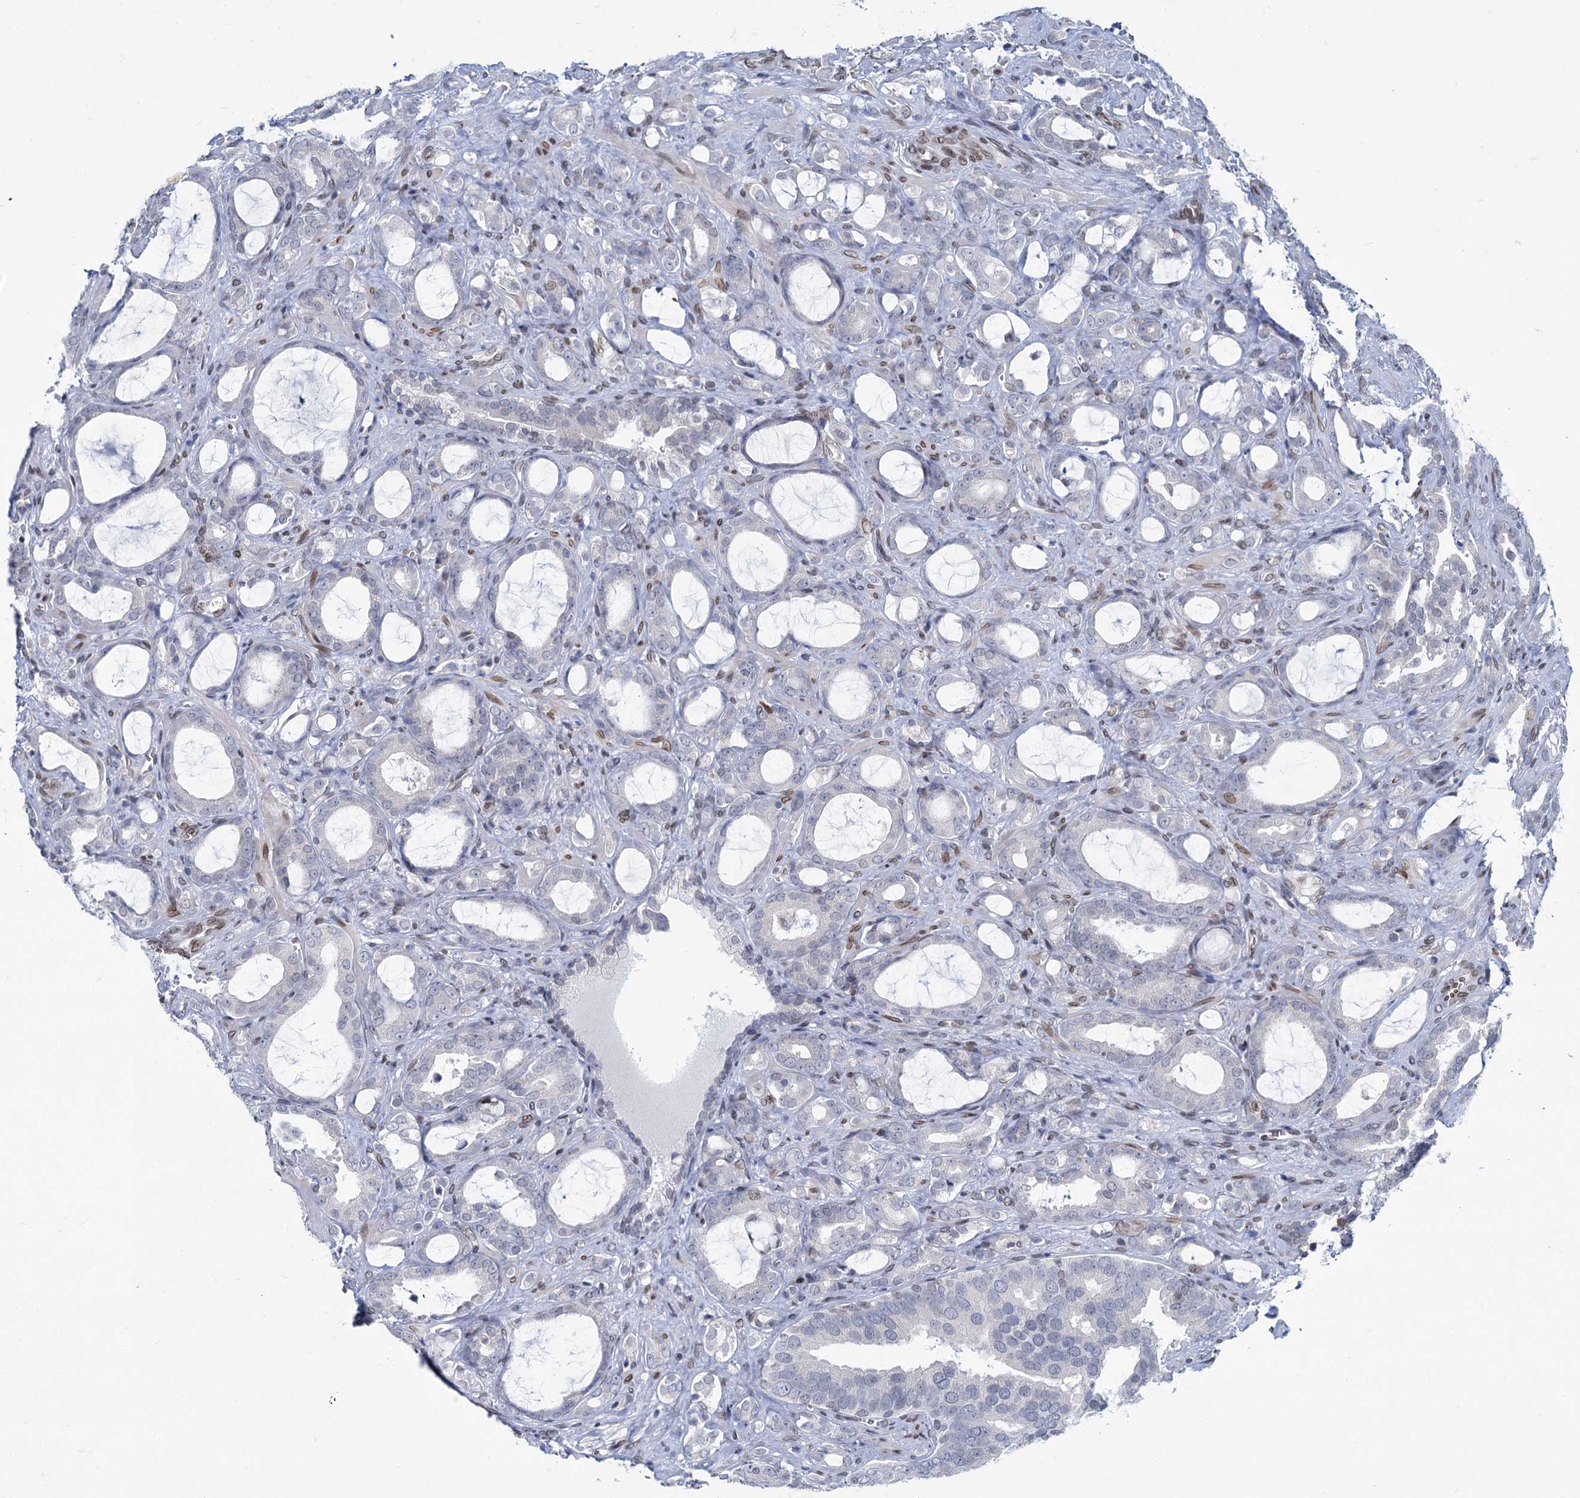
{"staining": {"intensity": "negative", "quantity": "none", "location": "none"}, "tissue": "prostate cancer", "cell_type": "Tumor cells", "image_type": "cancer", "snomed": [{"axis": "morphology", "description": "Adenocarcinoma, High grade"}, {"axis": "topography", "description": "Prostate"}], "caption": "Prostate cancer (adenocarcinoma (high-grade)) stained for a protein using immunohistochemistry displays no expression tumor cells.", "gene": "PRSS35", "patient": {"sex": "male", "age": 72}}